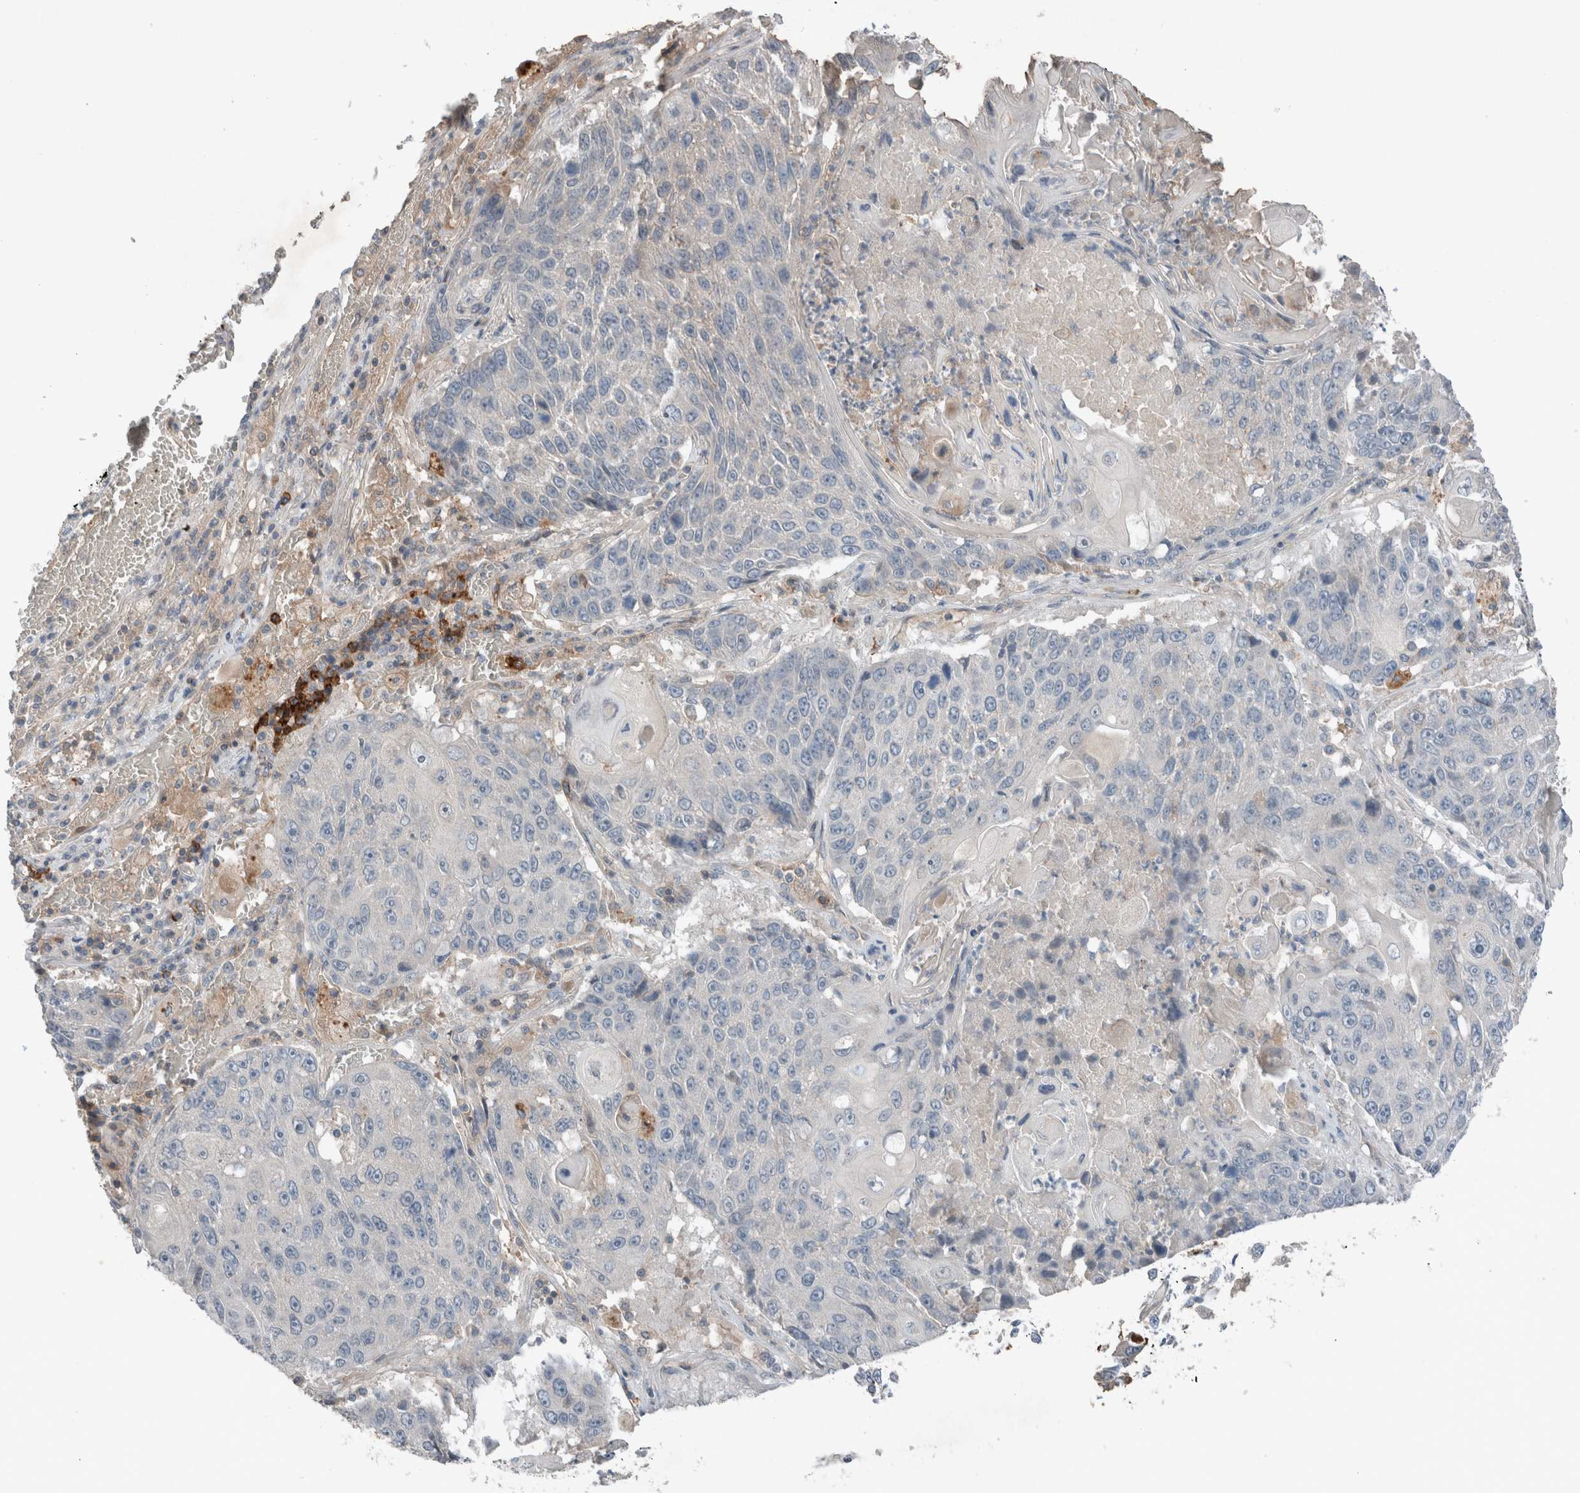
{"staining": {"intensity": "weak", "quantity": "<25%", "location": "cytoplasmic/membranous"}, "tissue": "lung cancer", "cell_type": "Tumor cells", "image_type": "cancer", "snomed": [{"axis": "morphology", "description": "Adenocarcinoma, NOS"}, {"axis": "topography", "description": "Lung"}], "caption": "Tumor cells show no significant protein expression in lung adenocarcinoma. Brightfield microscopy of IHC stained with DAB (3,3'-diaminobenzidine) (brown) and hematoxylin (blue), captured at high magnification.", "gene": "UGCG", "patient": {"sex": "male", "age": 64}}